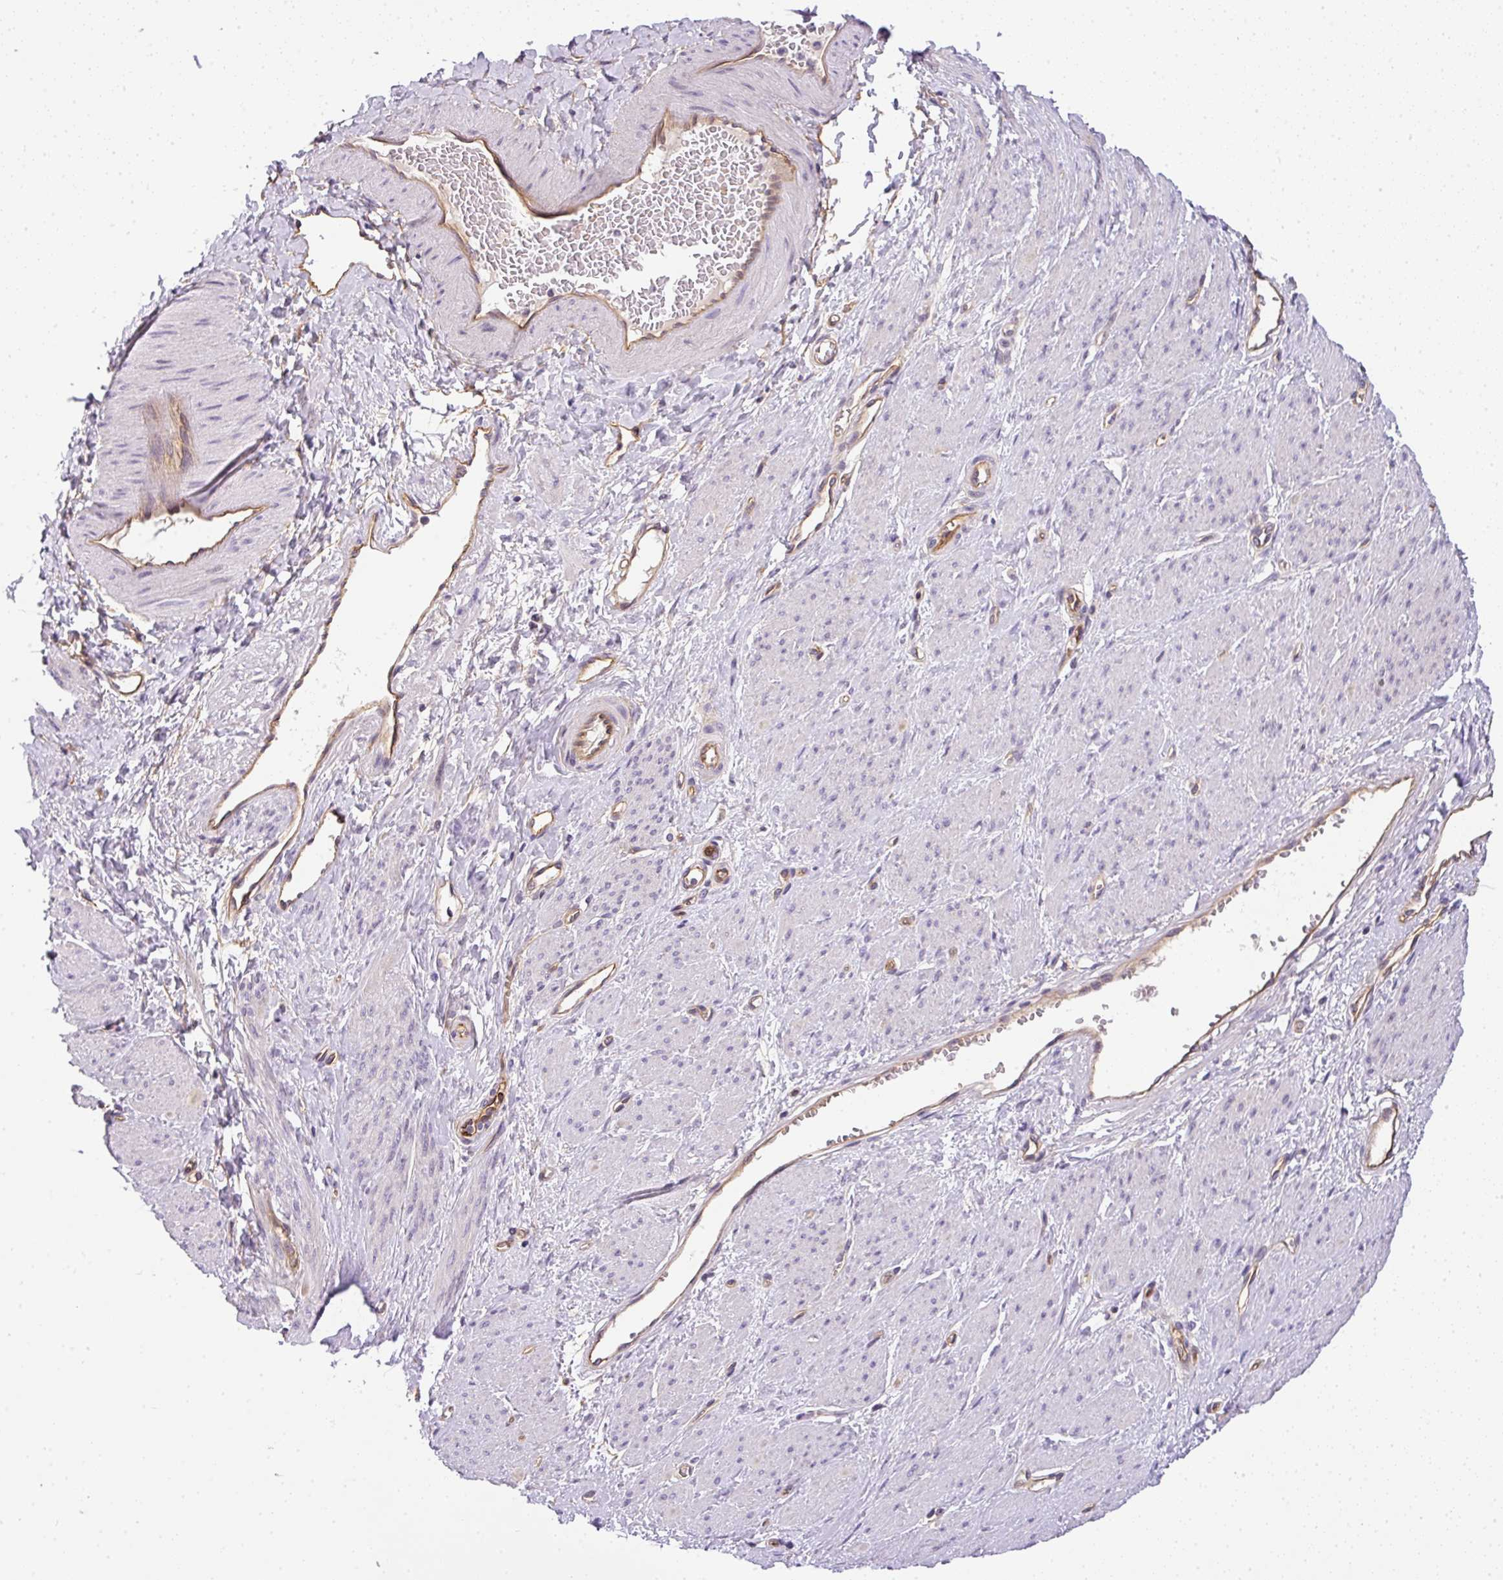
{"staining": {"intensity": "negative", "quantity": "none", "location": "none"}, "tissue": "smooth muscle", "cell_type": "Smooth muscle cells", "image_type": "normal", "snomed": [{"axis": "morphology", "description": "Normal tissue, NOS"}, {"axis": "topography", "description": "Smooth muscle"}, {"axis": "topography", "description": "Uterus"}], "caption": "Smooth muscle cells show no significant staining in unremarkable smooth muscle. Brightfield microscopy of immunohistochemistry (IHC) stained with DAB (3,3'-diaminobenzidine) (brown) and hematoxylin (blue), captured at high magnification.", "gene": "OR11H4", "patient": {"sex": "female", "age": 39}}